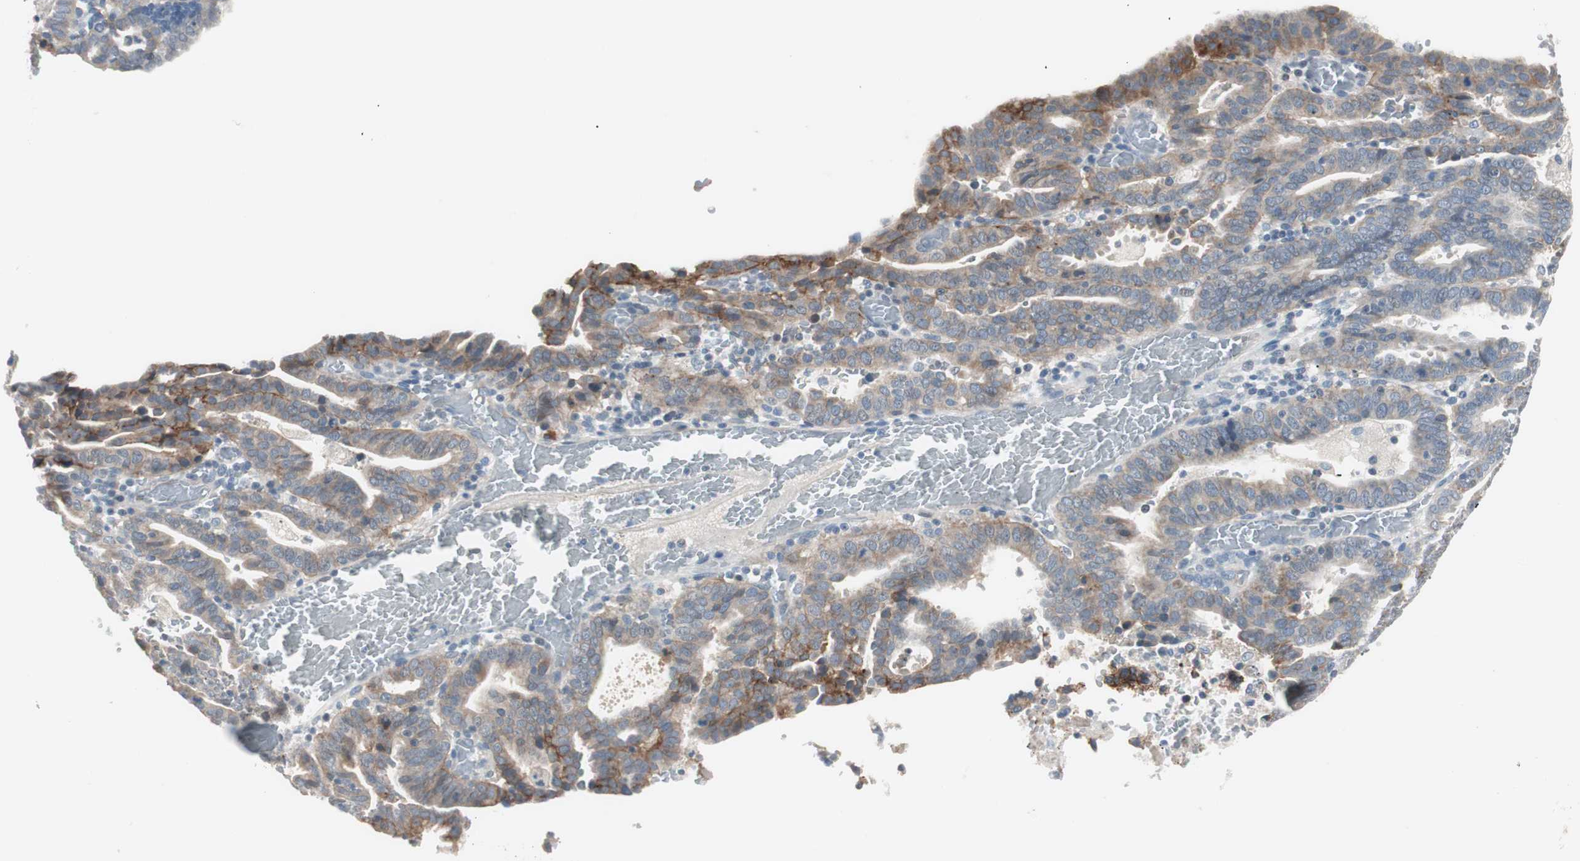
{"staining": {"intensity": "weak", "quantity": "<25%", "location": "cytoplasmic/membranous"}, "tissue": "endometrial cancer", "cell_type": "Tumor cells", "image_type": "cancer", "snomed": [{"axis": "morphology", "description": "Adenocarcinoma, NOS"}, {"axis": "topography", "description": "Uterus"}], "caption": "Tumor cells show no significant protein expression in endometrial cancer (adenocarcinoma).", "gene": "ITGB4", "patient": {"sex": "female", "age": 83}}